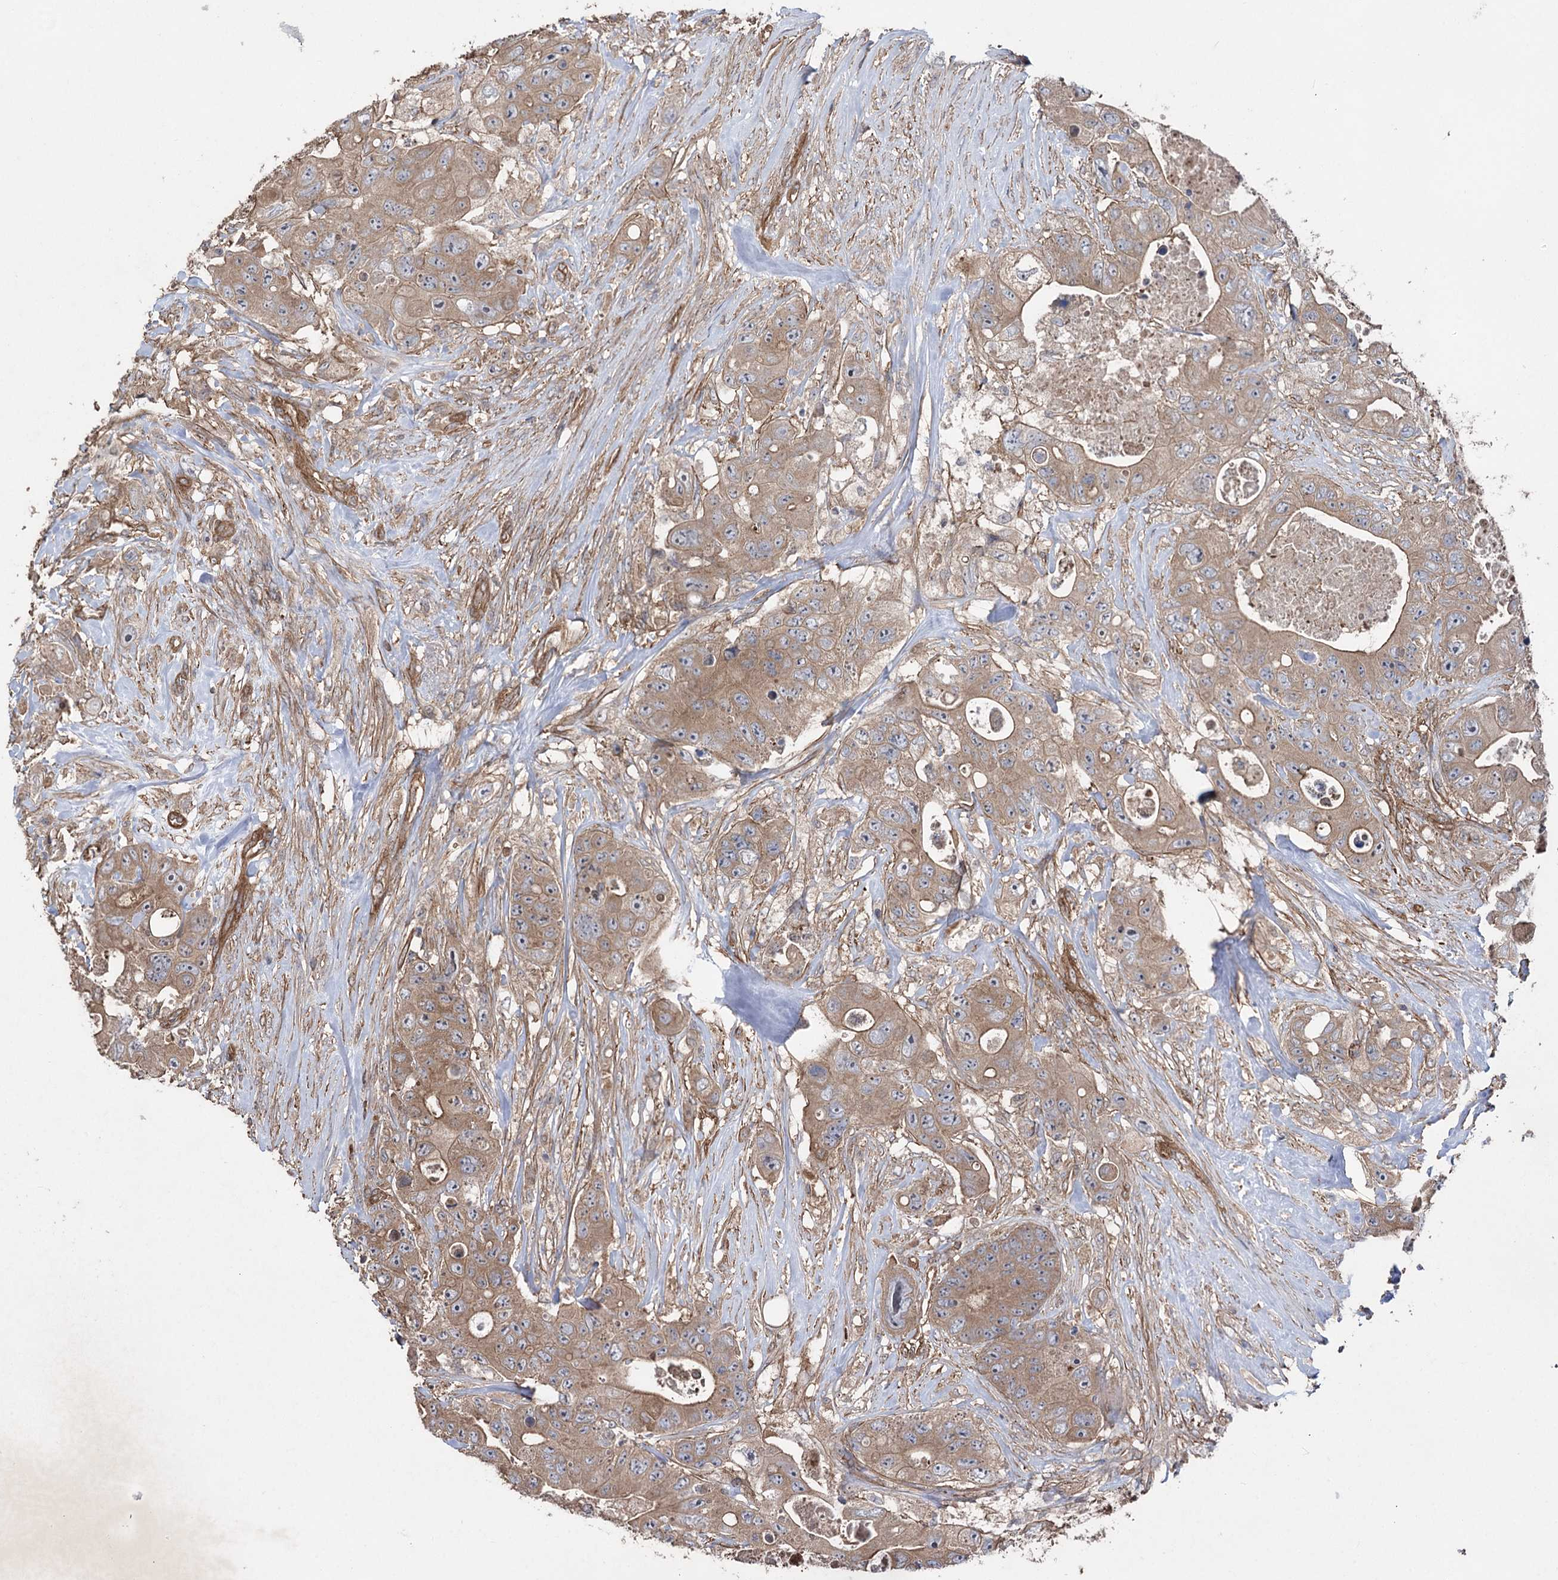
{"staining": {"intensity": "weak", "quantity": ">75%", "location": "cytoplasmic/membranous"}, "tissue": "colorectal cancer", "cell_type": "Tumor cells", "image_type": "cancer", "snomed": [{"axis": "morphology", "description": "Adenocarcinoma, NOS"}, {"axis": "topography", "description": "Colon"}], "caption": "IHC of human colorectal adenocarcinoma exhibits low levels of weak cytoplasmic/membranous expression in approximately >75% of tumor cells. The staining was performed using DAB (3,3'-diaminobenzidine) to visualize the protein expression in brown, while the nuclei were stained in blue with hematoxylin (Magnification: 20x).", "gene": "LARS2", "patient": {"sex": "female", "age": 46}}